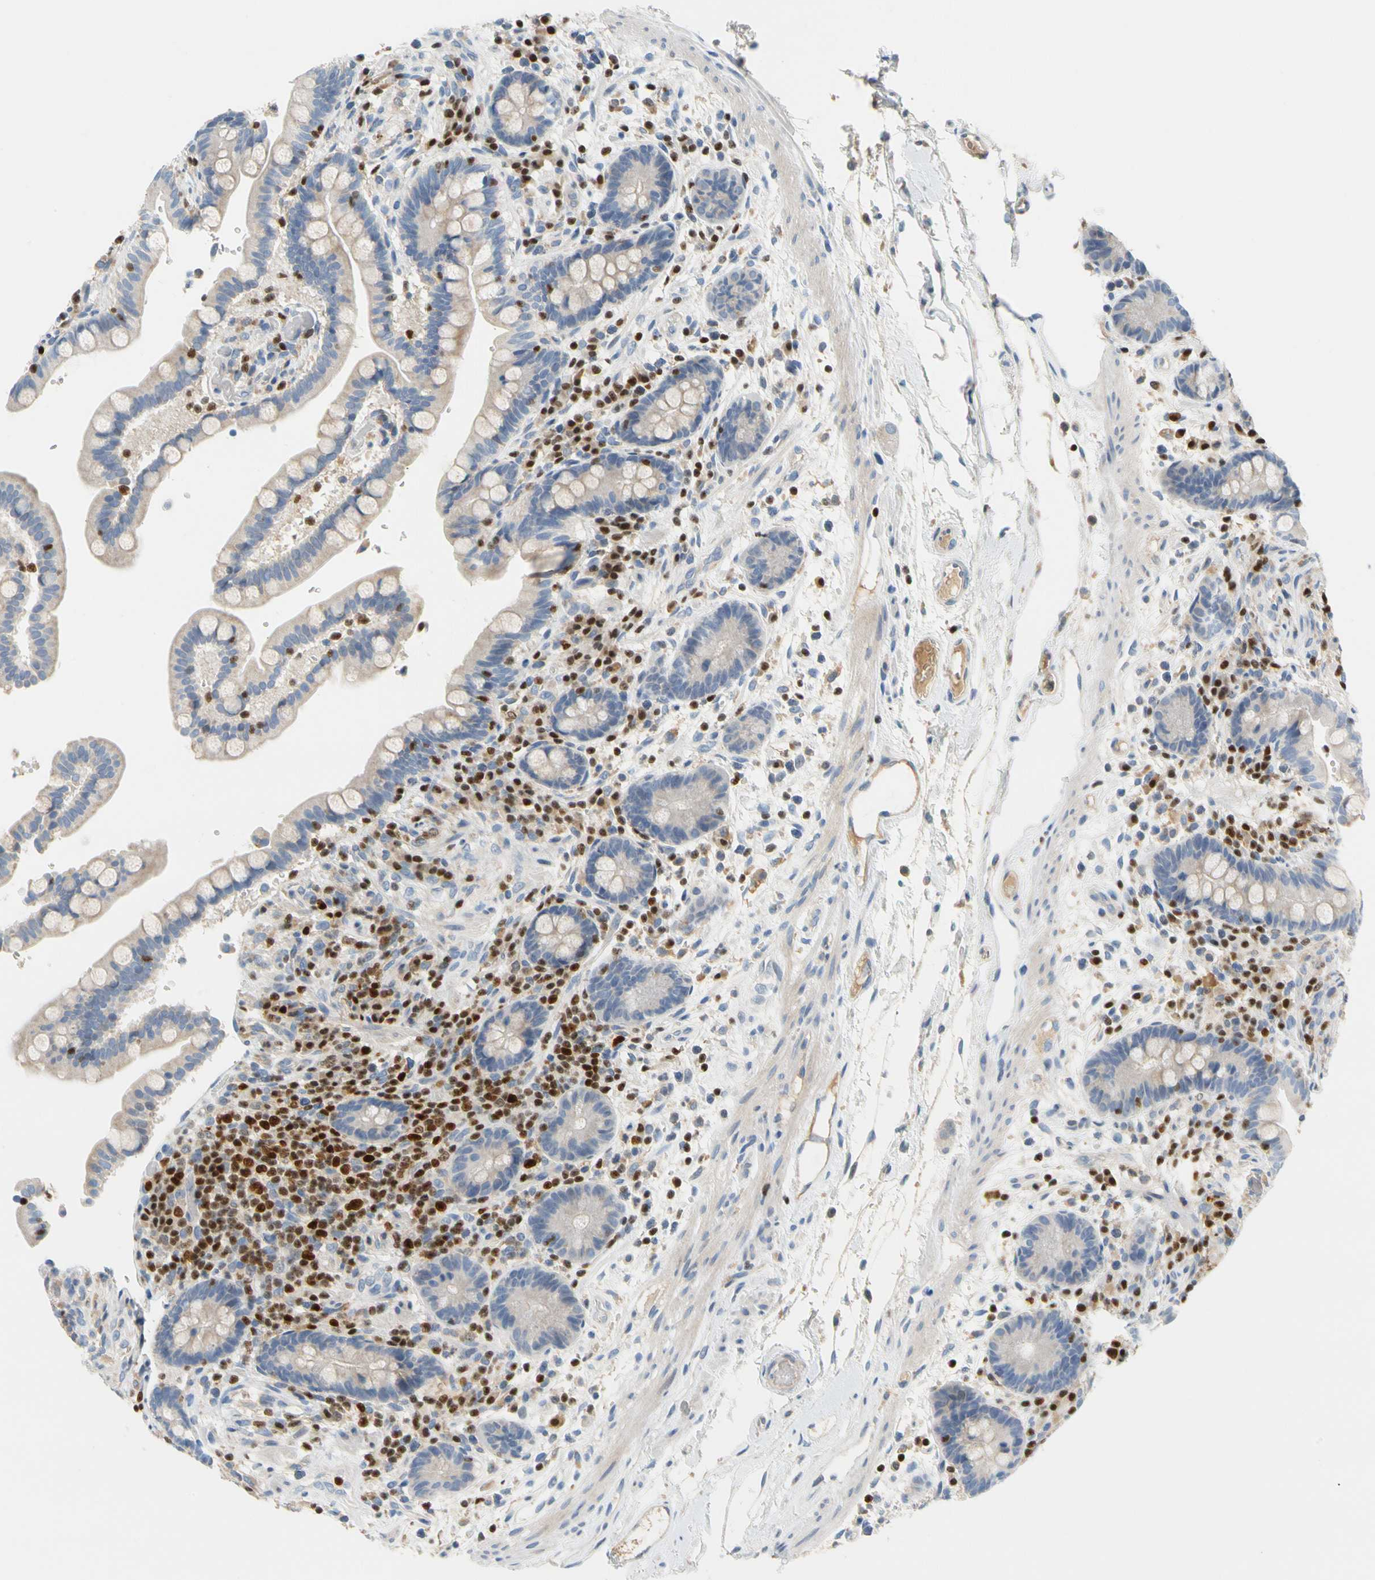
{"staining": {"intensity": "weak", "quantity": "25%-75%", "location": "cytoplasmic/membranous"}, "tissue": "colon", "cell_type": "Endothelial cells", "image_type": "normal", "snomed": [{"axis": "morphology", "description": "Normal tissue, NOS"}, {"axis": "topography", "description": "Colon"}], "caption": "Brown immunohistochemical staining in normal colon demonstrates weak cytoplasmic/membranous staining in approximately 25%-75% of endothelial cells.", "gene": "SP140", "patient": {"sex": "male", "age": 73}}